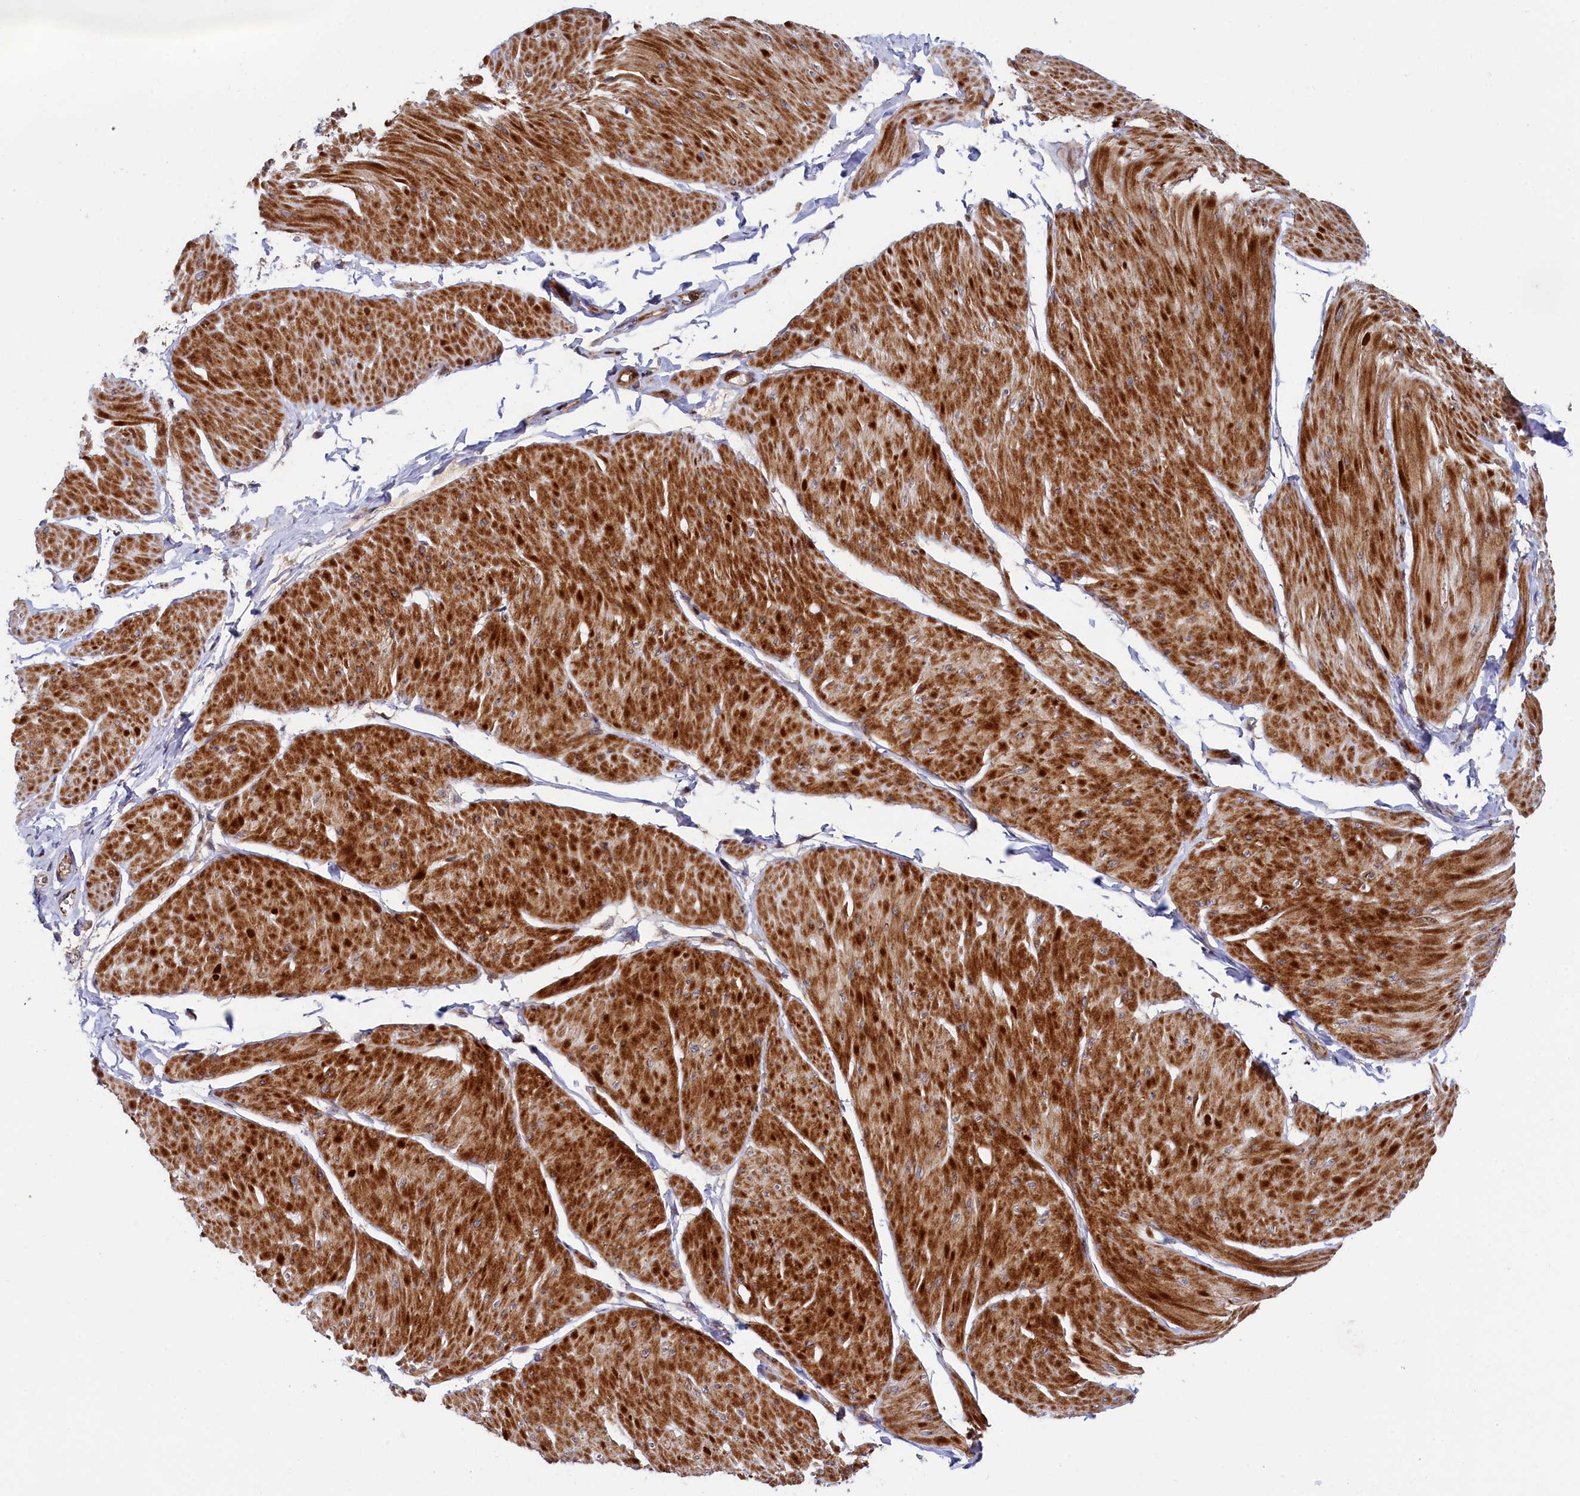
{"staining": {"intensity": "strong", "quantity": ">75%", "location": "cytoplasmic/membranous"}, "tissue": "smooth muscle", "cell_type": "Smooth muscle cells", "image_type": "normal", "snomed": [{"axis": "morphology", "description": "Urothelial carcinoma, High grade"}, {"axis": "topography", "description": "Urinary bladder"}], "caption": "Smooth muscle cells exhibit strong cytoplasmic/membranous expression in approximately >75% of cells in benign smooth muscle.", "gene": "PIK3C3", "patient": {"sex": "male", "age": 46}}